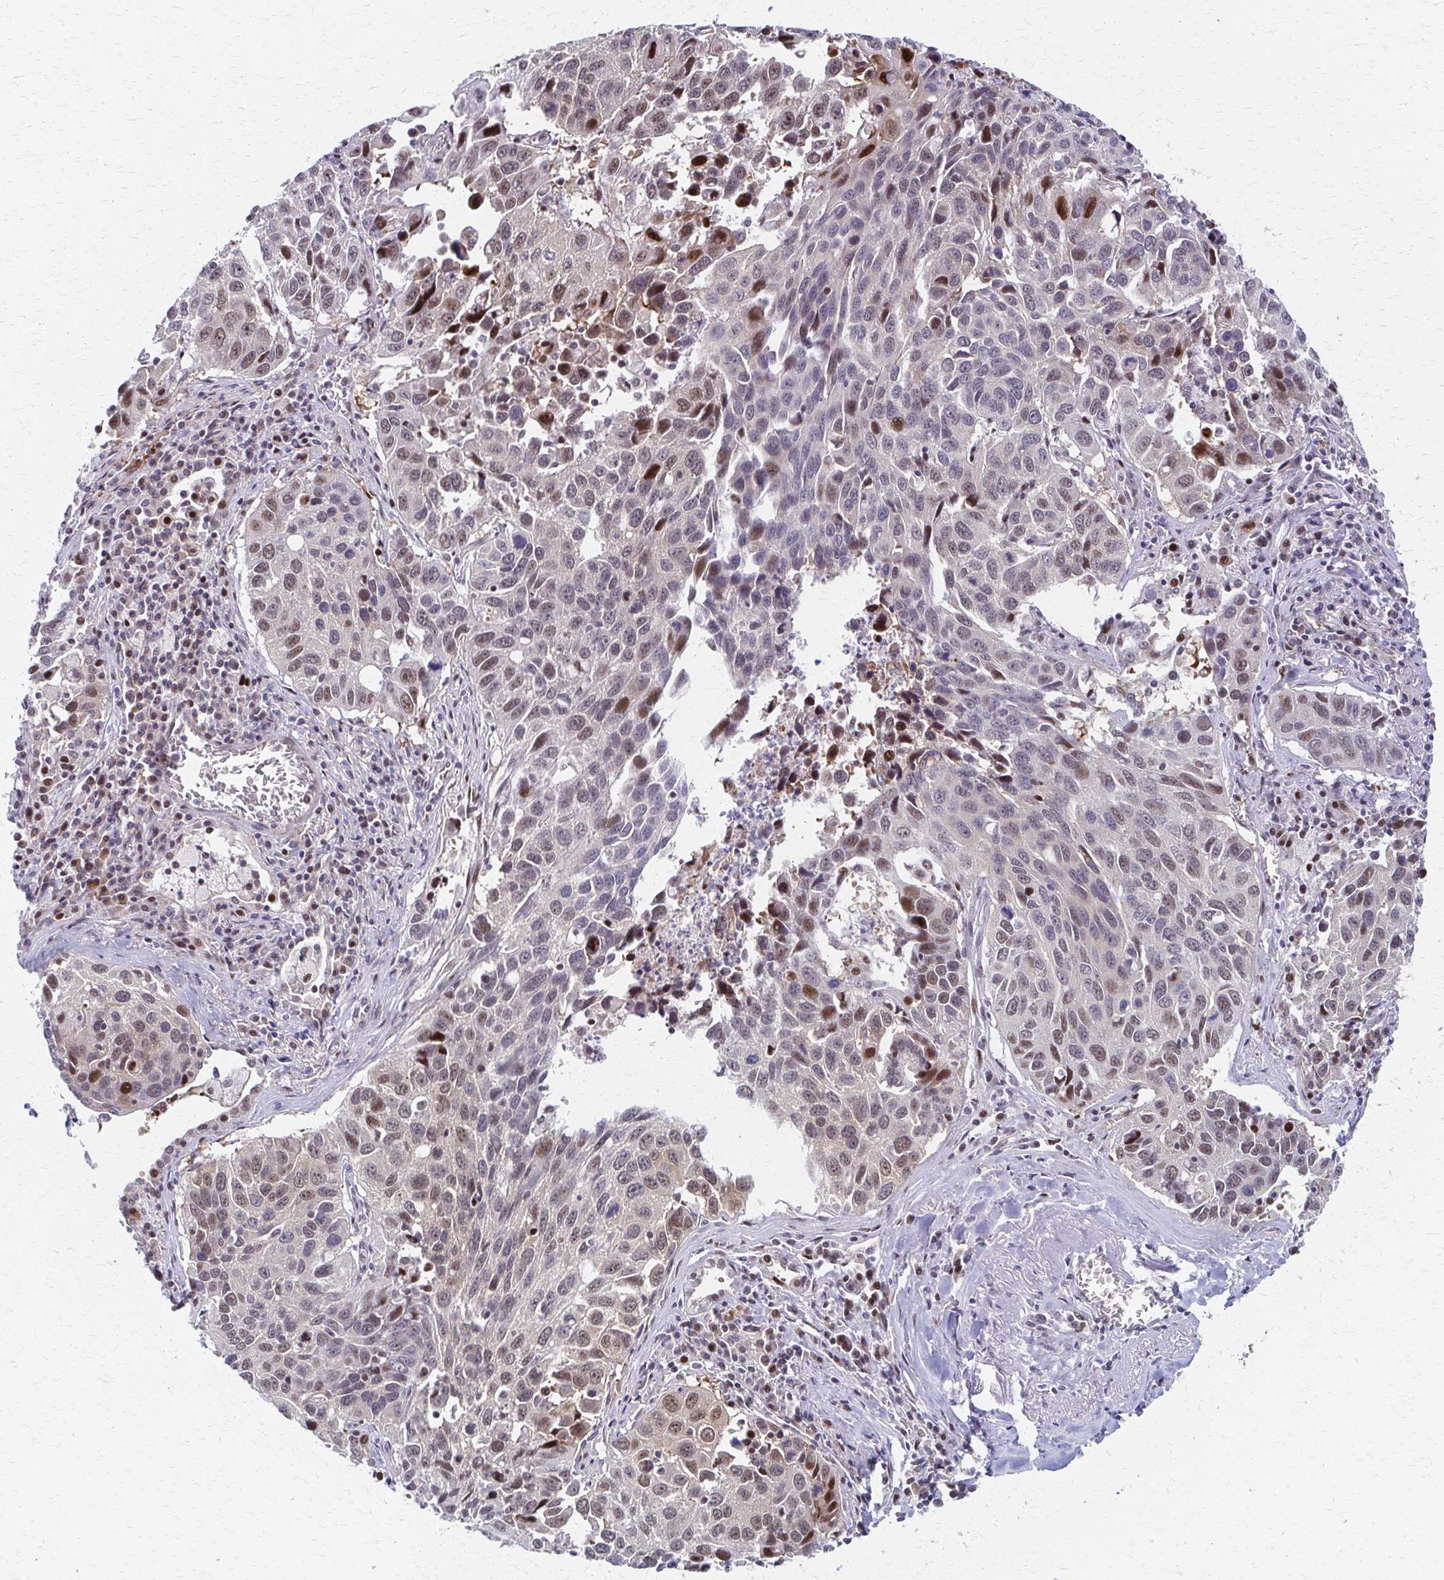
{"staining": {"intensity": "weak", "quantity": "25%-75%", "location": "nuclear"}, "tissue": "lung cancer", "cell_type": "Tumor cells", "image_type": "cancer", "snomed": [{"axis": "morphology", "description": "Squamous cell carcinoma, NOS"}, {"axis": "topography", "description": "Lung"}], "caption": "Immunohistochemical staining of human lung cancer (squamous cell carcinoma) displays low levels of weak nuclear protein staining in approximately 25%-75% of tumor cells.", "gene": "PSMD7", "patient": {"sex": "female", "age": 61}}